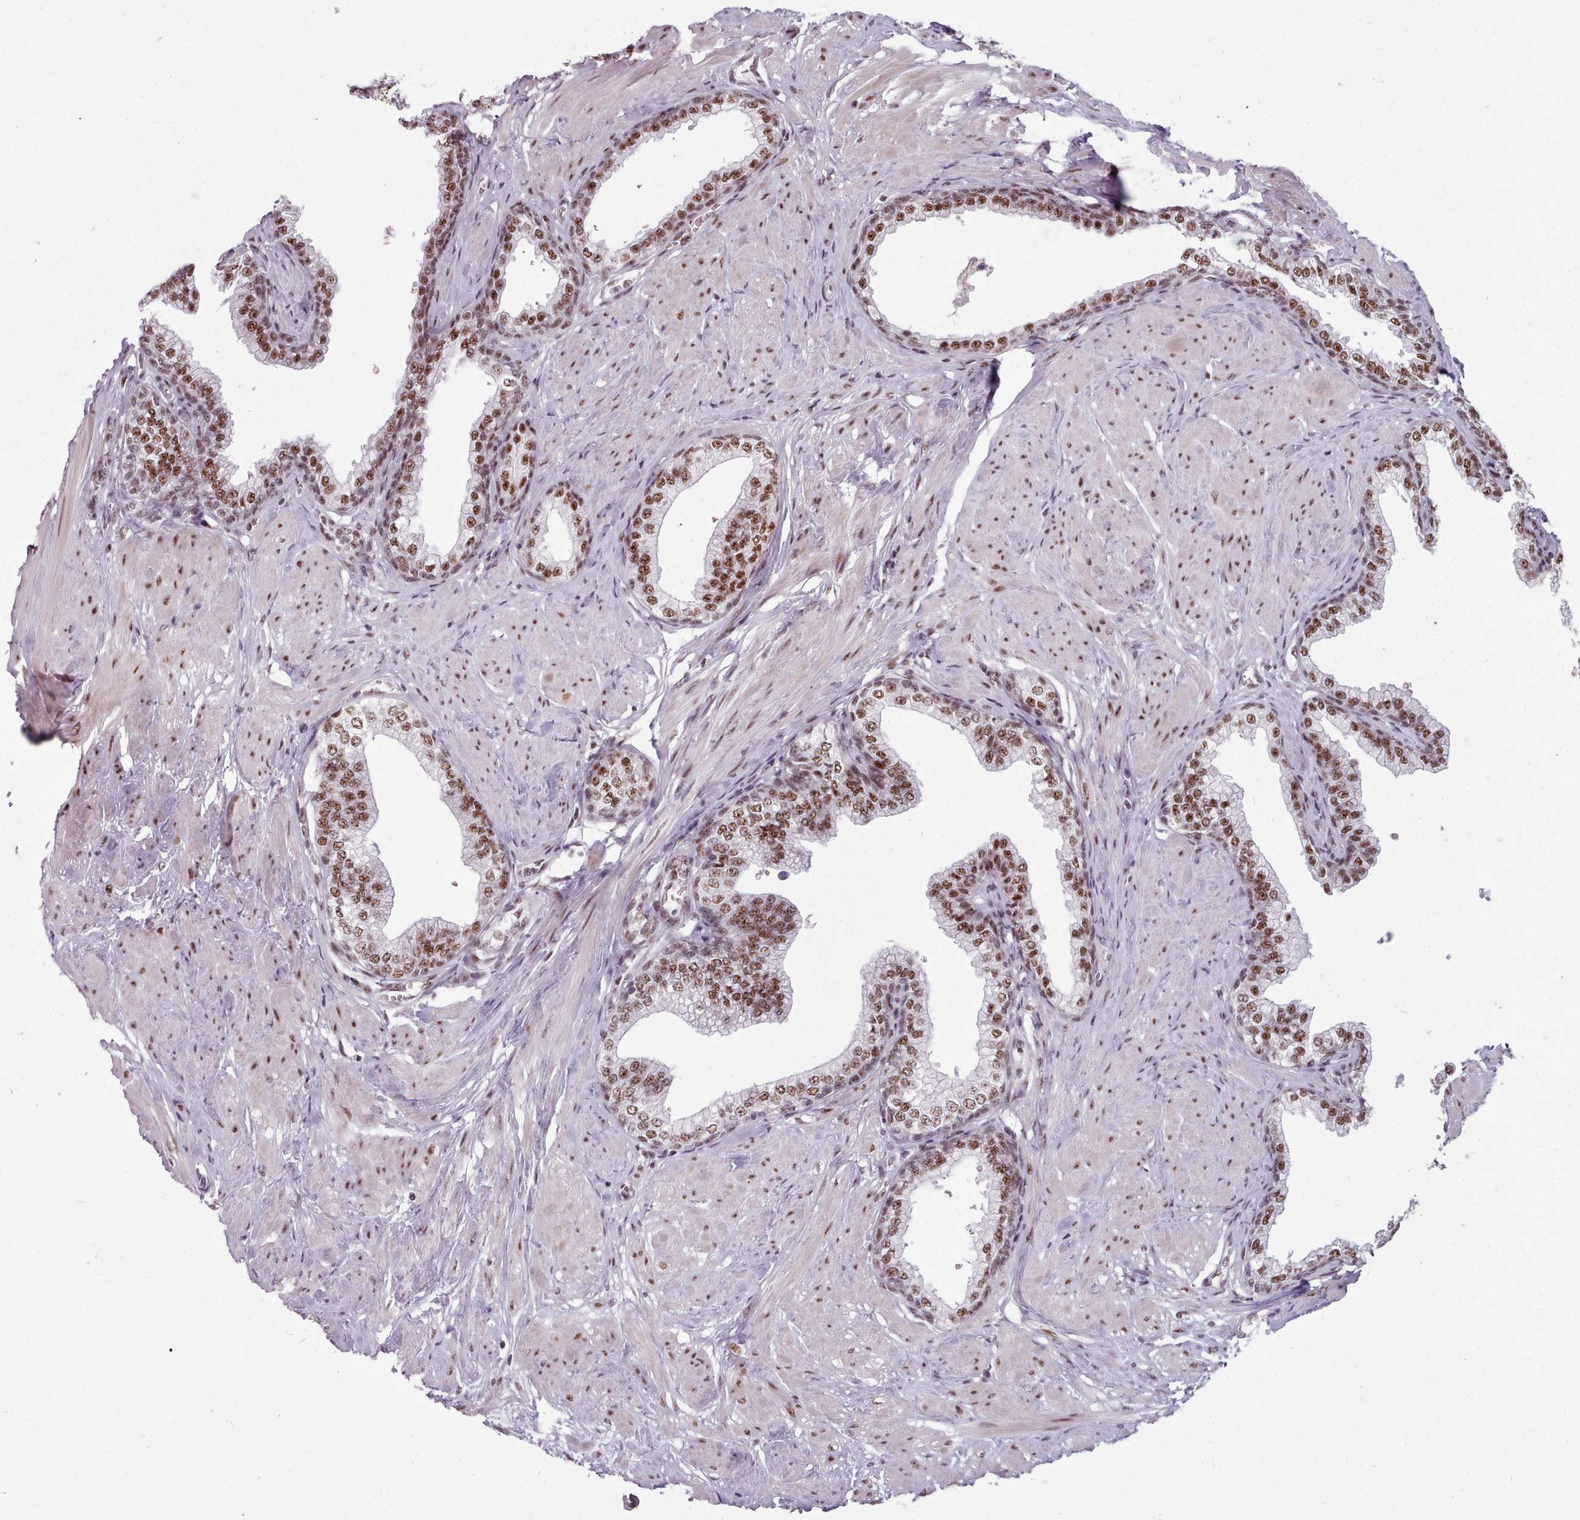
{"staining": {"intensity": "strong", "quantity": ">75%", "location": "nuclear"}, "tissue": "prostate", "cell_type": "Glandular cells", "image_type": "normal", "snomed": [{"axis": "morphology", "description": "Normal tissue, NOS"}, {"axis": "morphology", "description": "Urothelial carcinoma, Low grade"}, {"axis": "topography", "description": "Urinary bladder"}, {"axis": "topography", "description": "Prostate"}], "caption": "Brown immunohistochemical staining in benign human prostate displays strong nuclear positivity in approximately >75% of glandular cells.", "gene": "SRRM1", "patient": {"sex": "male", "age": 60}}